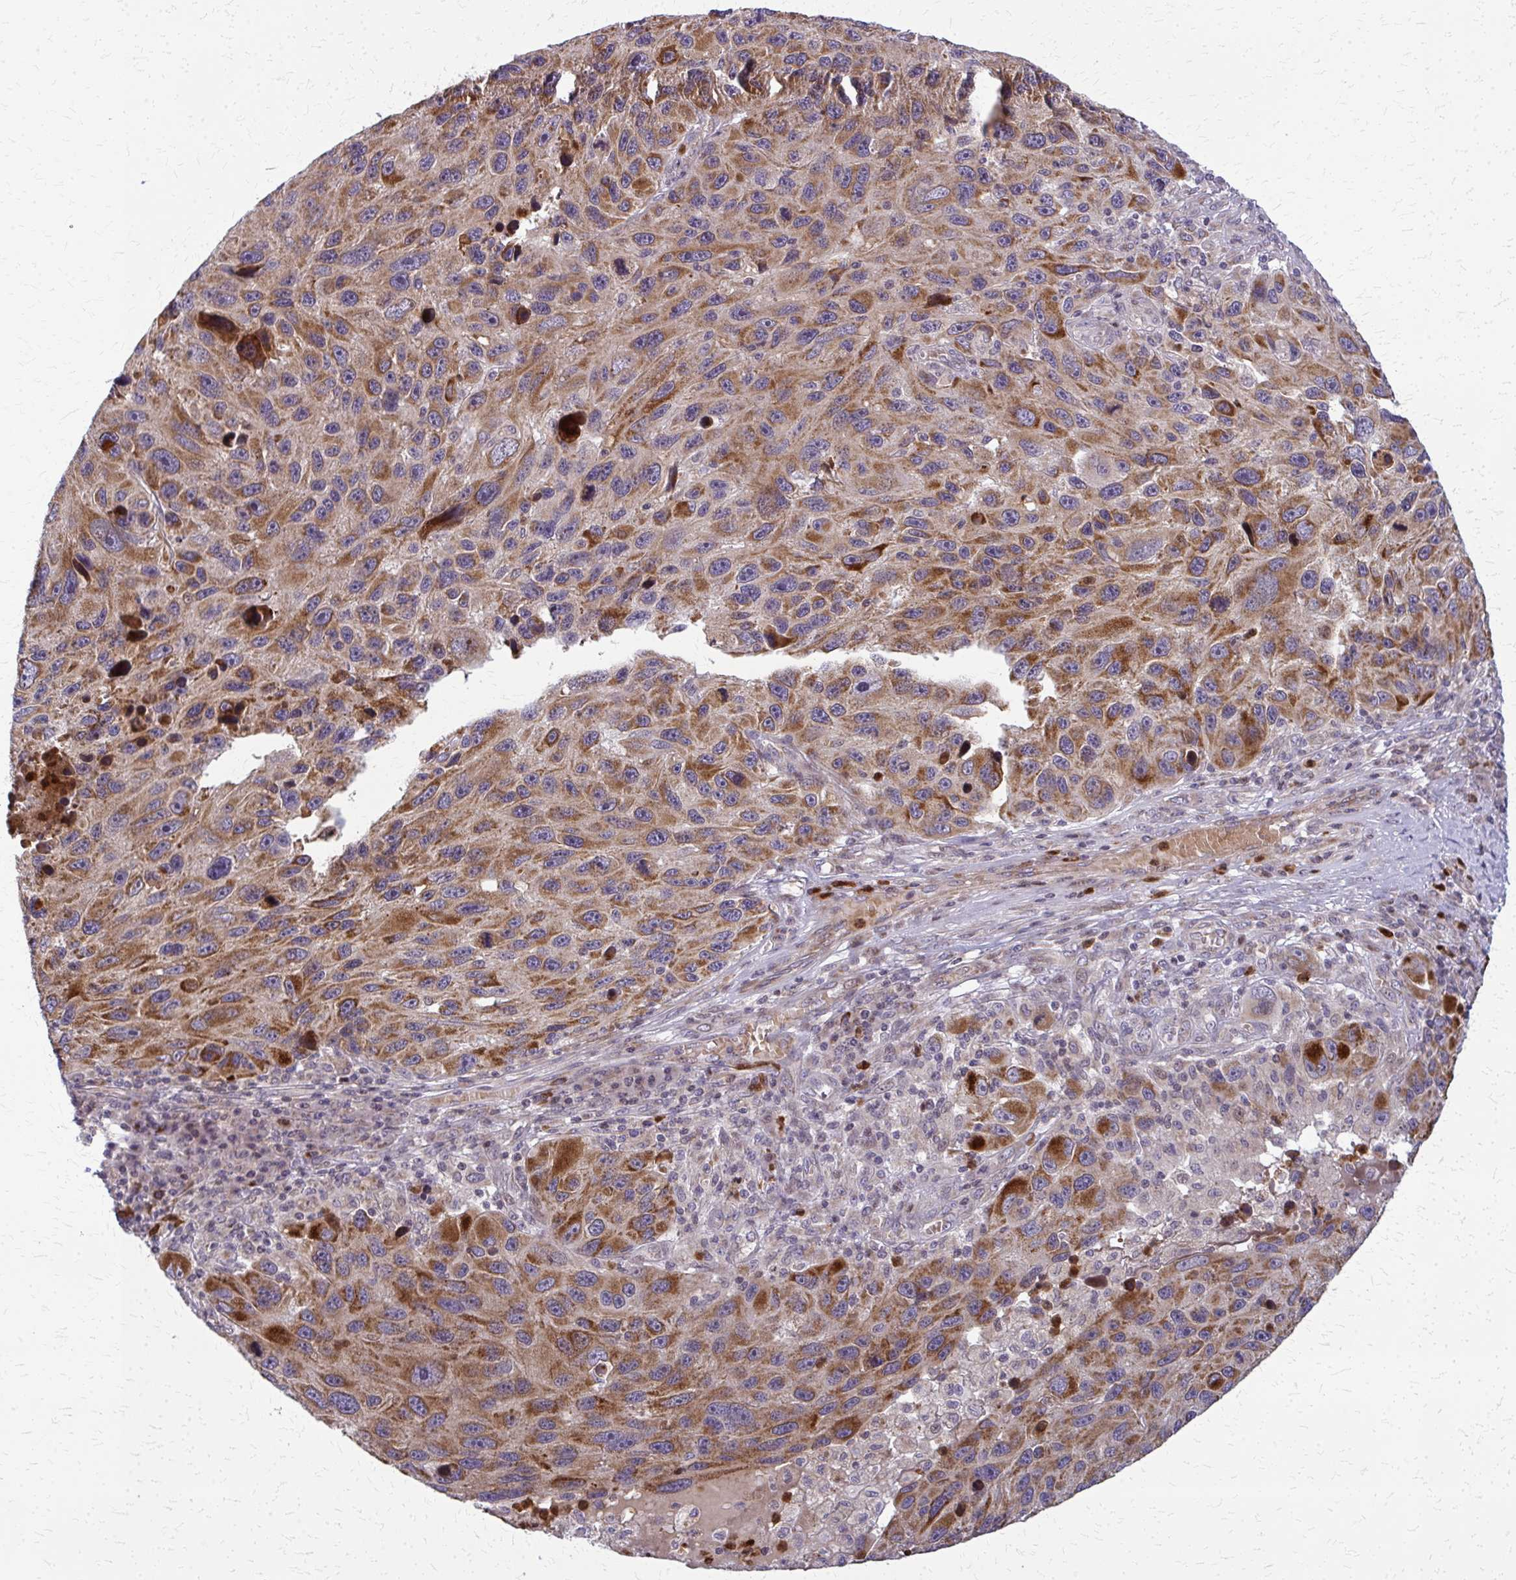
{"staining": {"intensity": "moderate", "quantity": ">75%", "location": "cytoplasmic/membranous"}, "tissue": "melanoma", "cell_type": "Tumor cells", "image_type": "cancer", "snomed": [{"axis": "morphology", "description": "Malignant melanoma, NOS"}, {"axis": "topography", "description": "Skin"}], "caption": "The photomicrograph shows staining of melanoma, revealing moderate cytoplasmic/membranous protein positivity (brown color) within tumor cells.", "gene": "MCCC1", "patient": {"sex": "male", "age": 53}}